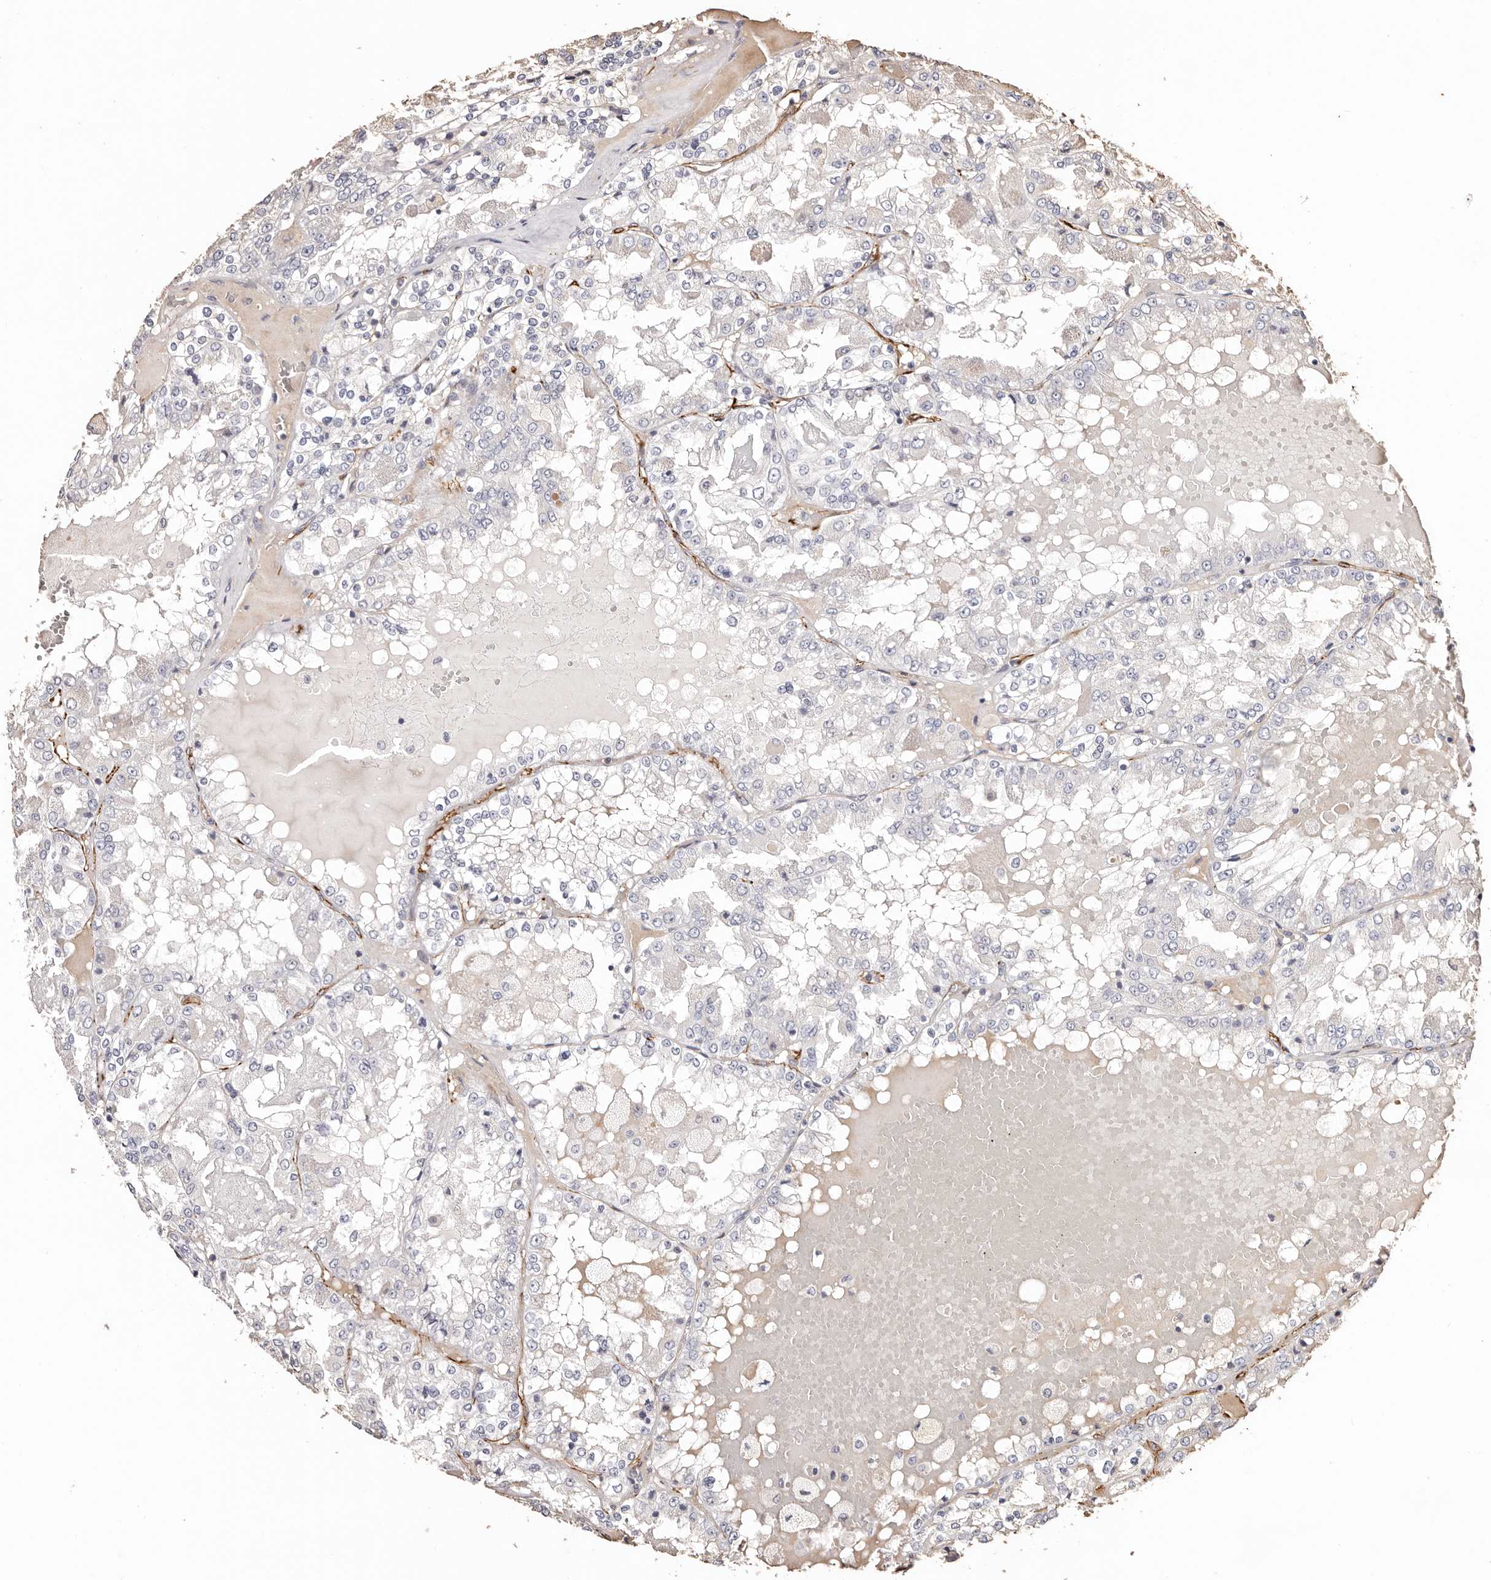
{"staining": {"intensity": "negative", "quantity": "none", "location": "none"}, "tissue": "renal cancer", "cell_type": "Tumor cells", "image_type": "cancer", "snomed": [{"axis": "morphology", "description": "Adenocarcinoma, NOS"}, {"axis": "topography", "description": "Kidney"}], "caption": "There is no significant positivity in tumor cells of renal adenocarcinoma.", "gene": "ZNF557", "patient": {"sex": "female", "age": 56}}